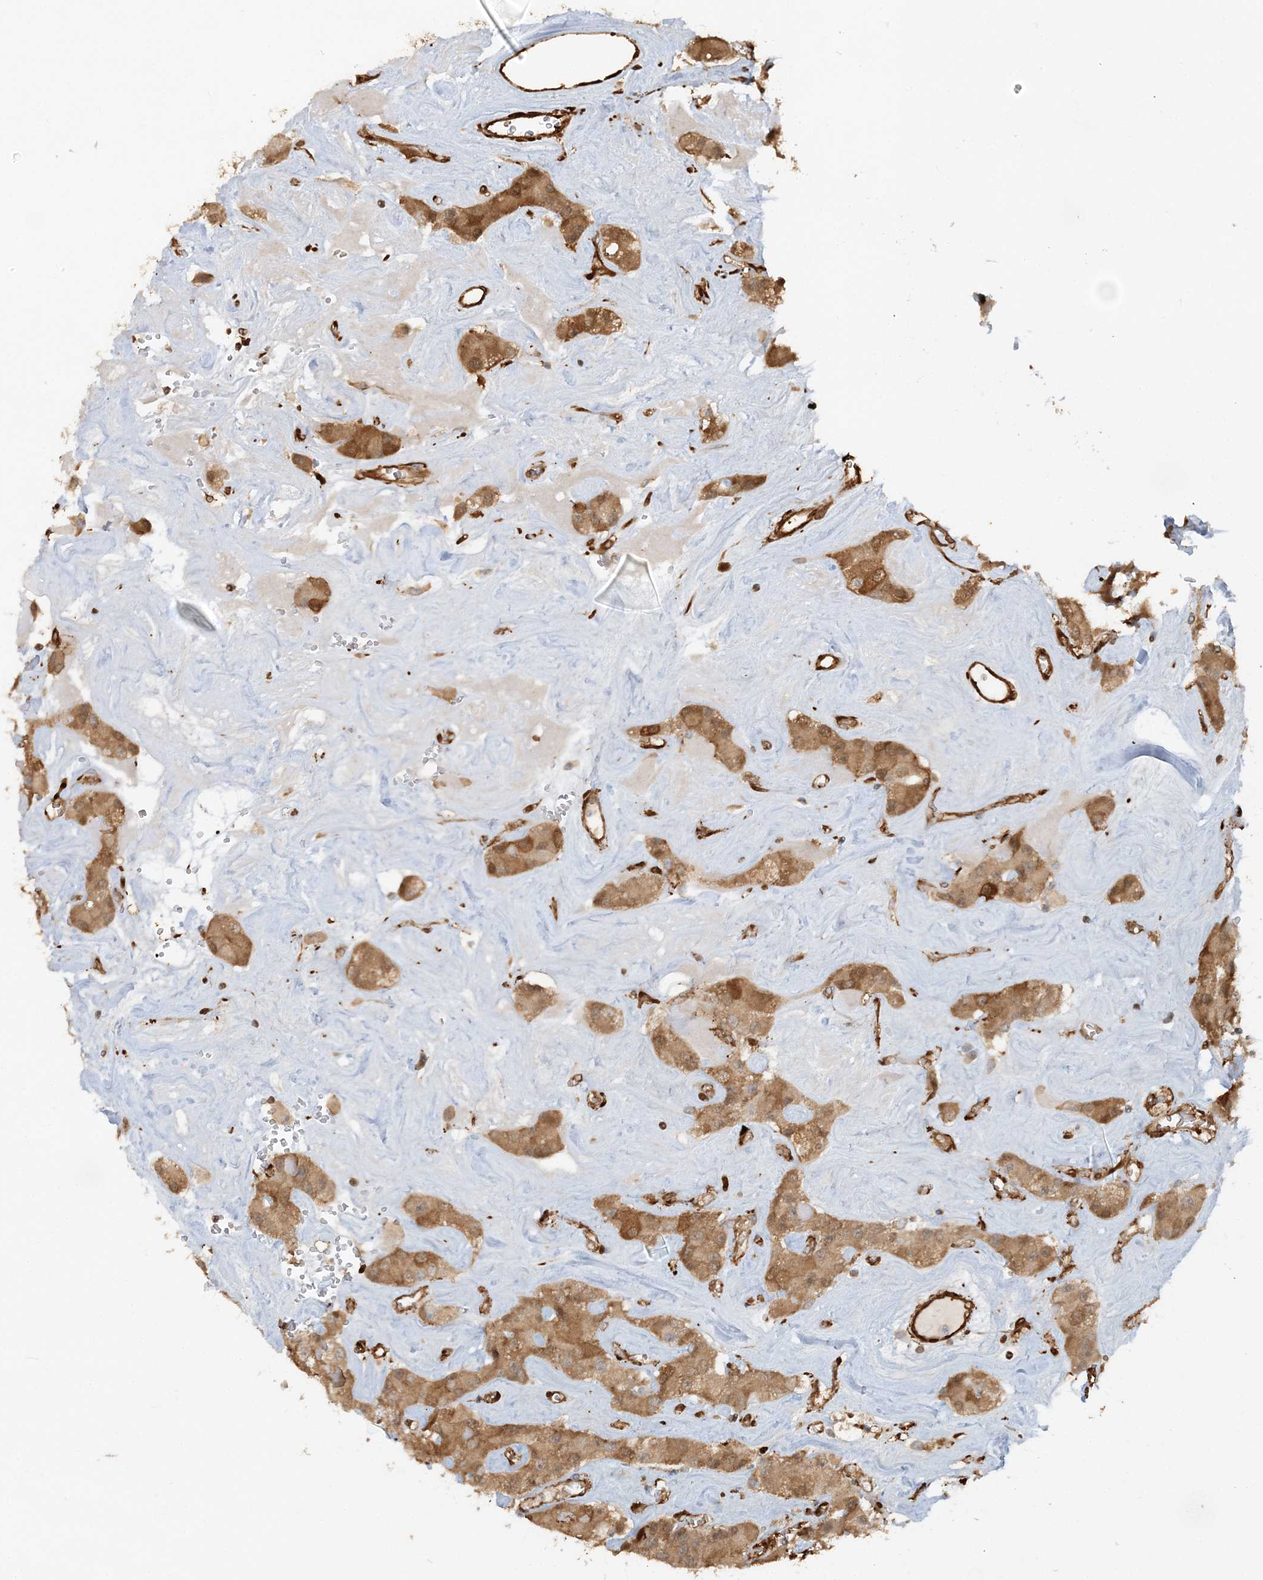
{"staining": {"intensity": "moderate", "quantity": ">75%", "location": "cytoplasmic/membranous"}, "tissue": "carcinoid", "cell_type": "Tumor cells", "image_type": "cancer", "snomed": [{"axis": "morphology", "description": "Carcinoid, malignant, NOS"}, {"axis": "topography", "description": "Pancreas"}], "caption": "Protein staining shows moderate cytoplasmic/membranous positivity in approximately >75% of tumor cells in carcinoid.", "gene": "DSTN", "patient": {"sex": "male", "age": 41}}